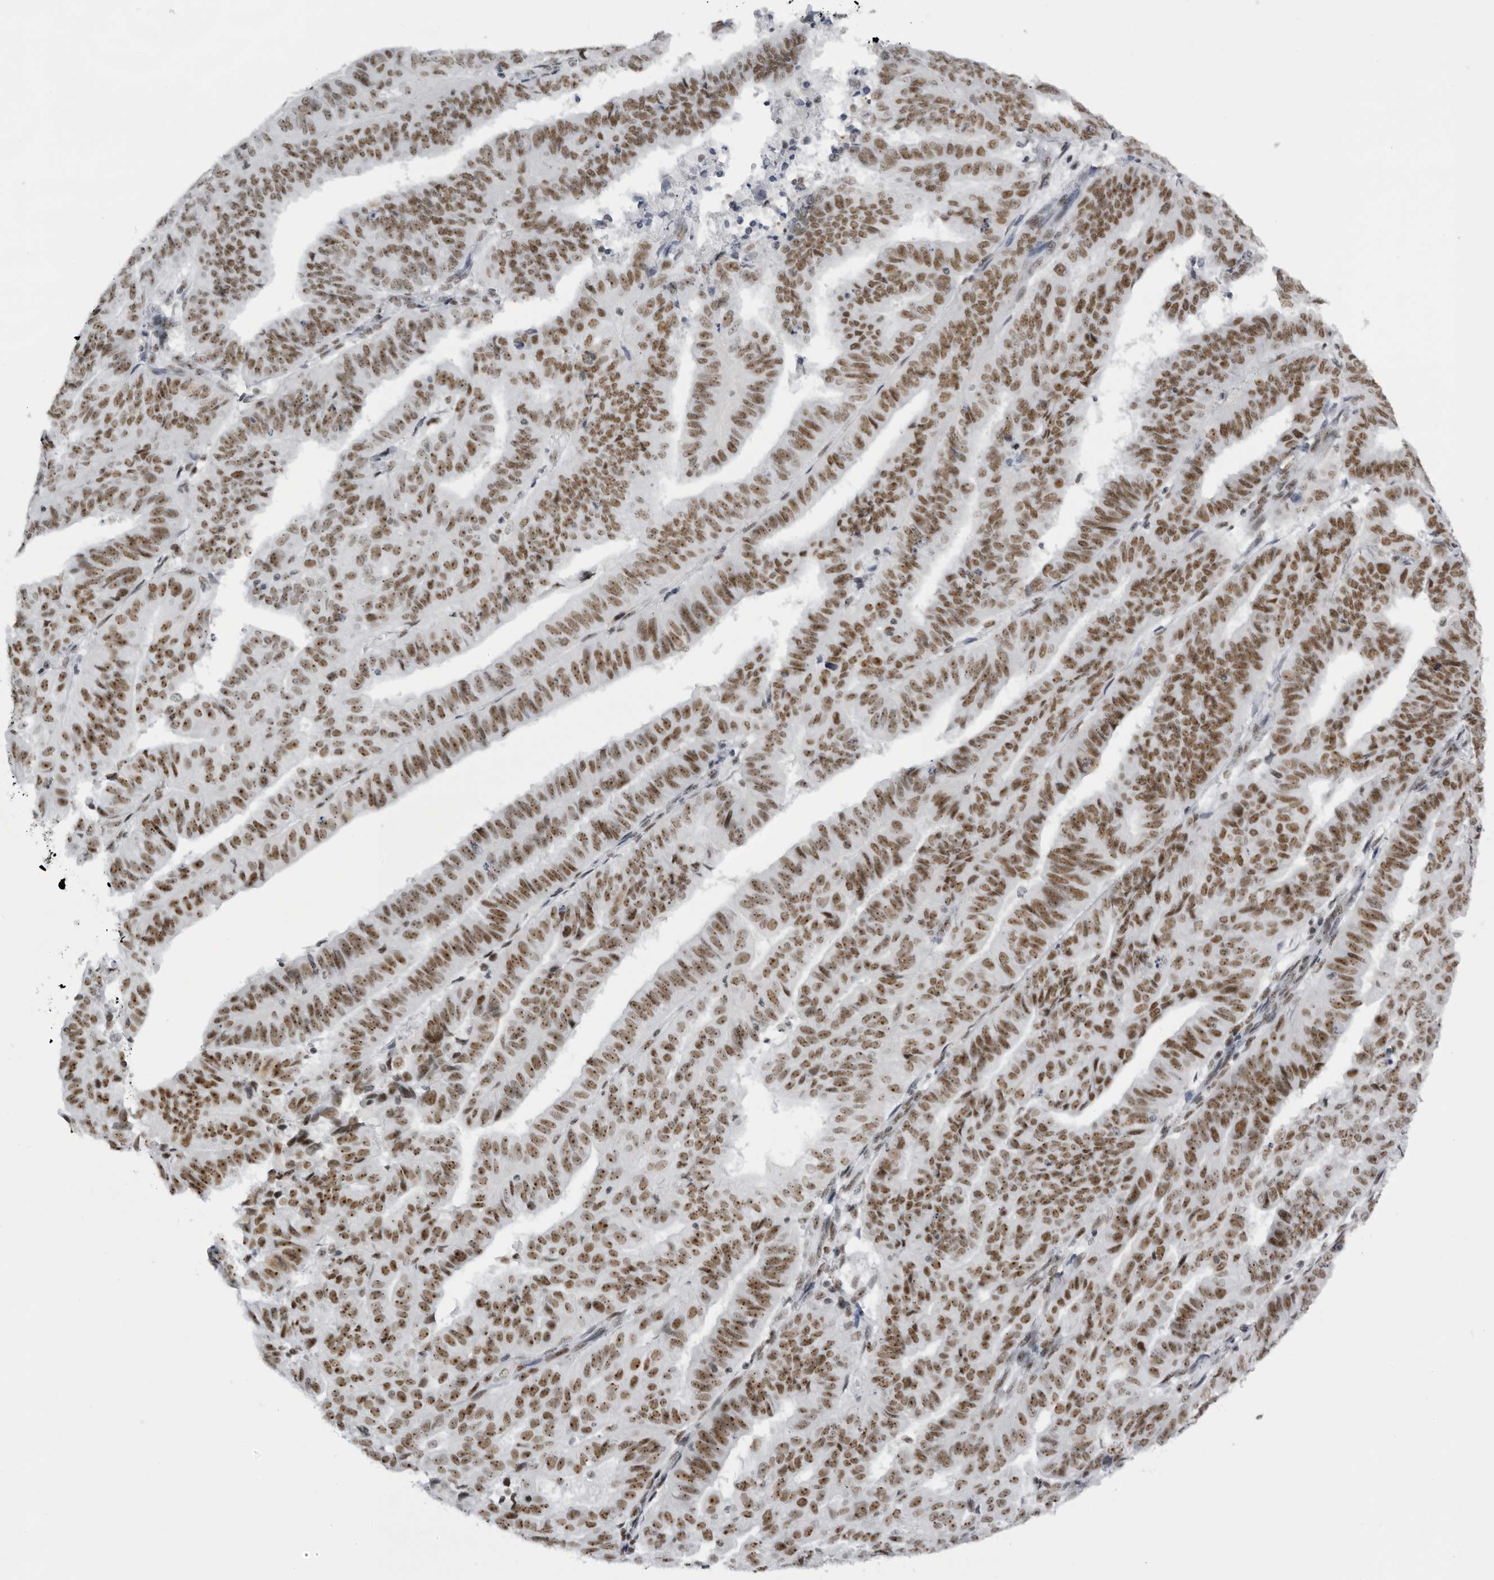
{"staining": {"intensity": "moderate", "quantity": ">75%", "location": "nuclear"}, "tissue": "endometrial cancer", "cell_type": "Tumor cells", "image_type": "cancer", "snomed": [{"axis": "morphology", "description": "Adenocarcinoma, NOS"}, {"axis": "topography", "description": "Endometrium"}], "caption": "A brown stain shows moderate nuclear expression of a protein in adenocarcinoma (endometrial) tumor cells.", "gene": "DHX9", "patient": {"sex": "female", "age": 51}}